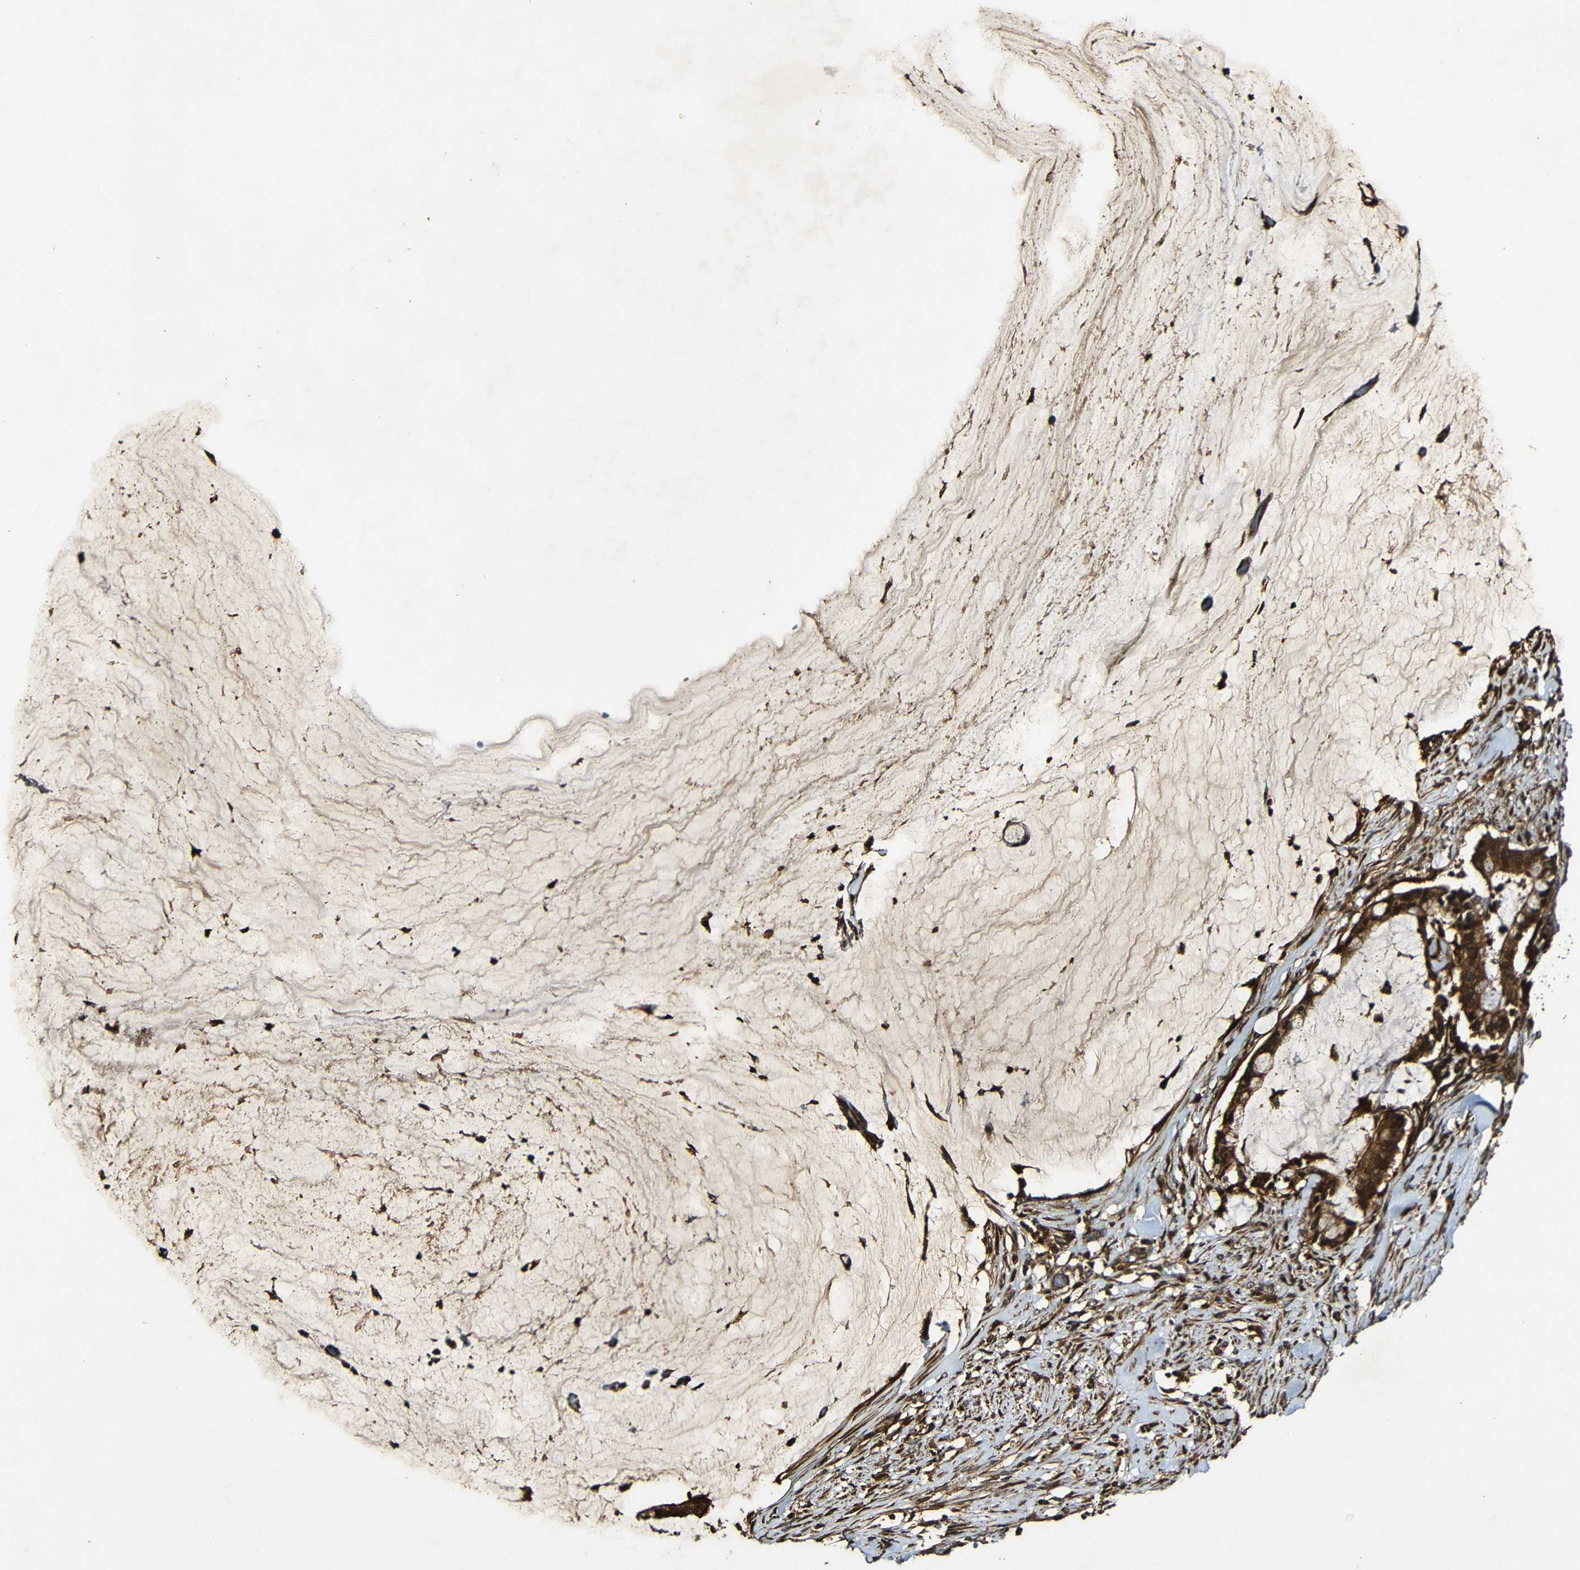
{"staining": {"intensity": "strong", "quantity": ">75%", "location": "cytoplasmic/membranous"}, "tissue": "pancreatic cancer", "cell_type": "Tumor cells", "image_type": "cancer", "snomed": [{"axis": "morphology", "description": "Adenocarcinoma, NOS"}, {"axis": "topography", "description": "Pancreas"}], "caption": "Immunohistochemical staining of human pancreatic cancer (adenocarcinoma) demonstrates strong cytoplasmic/membranous protein expression in about >75% of tumor cells. Immunohistochemistry (ihc) stains the protein of interest in brown and the nuclei are stained blue.", "gene": "CASP8", "patient": {"sex": "male", "age": 41}}